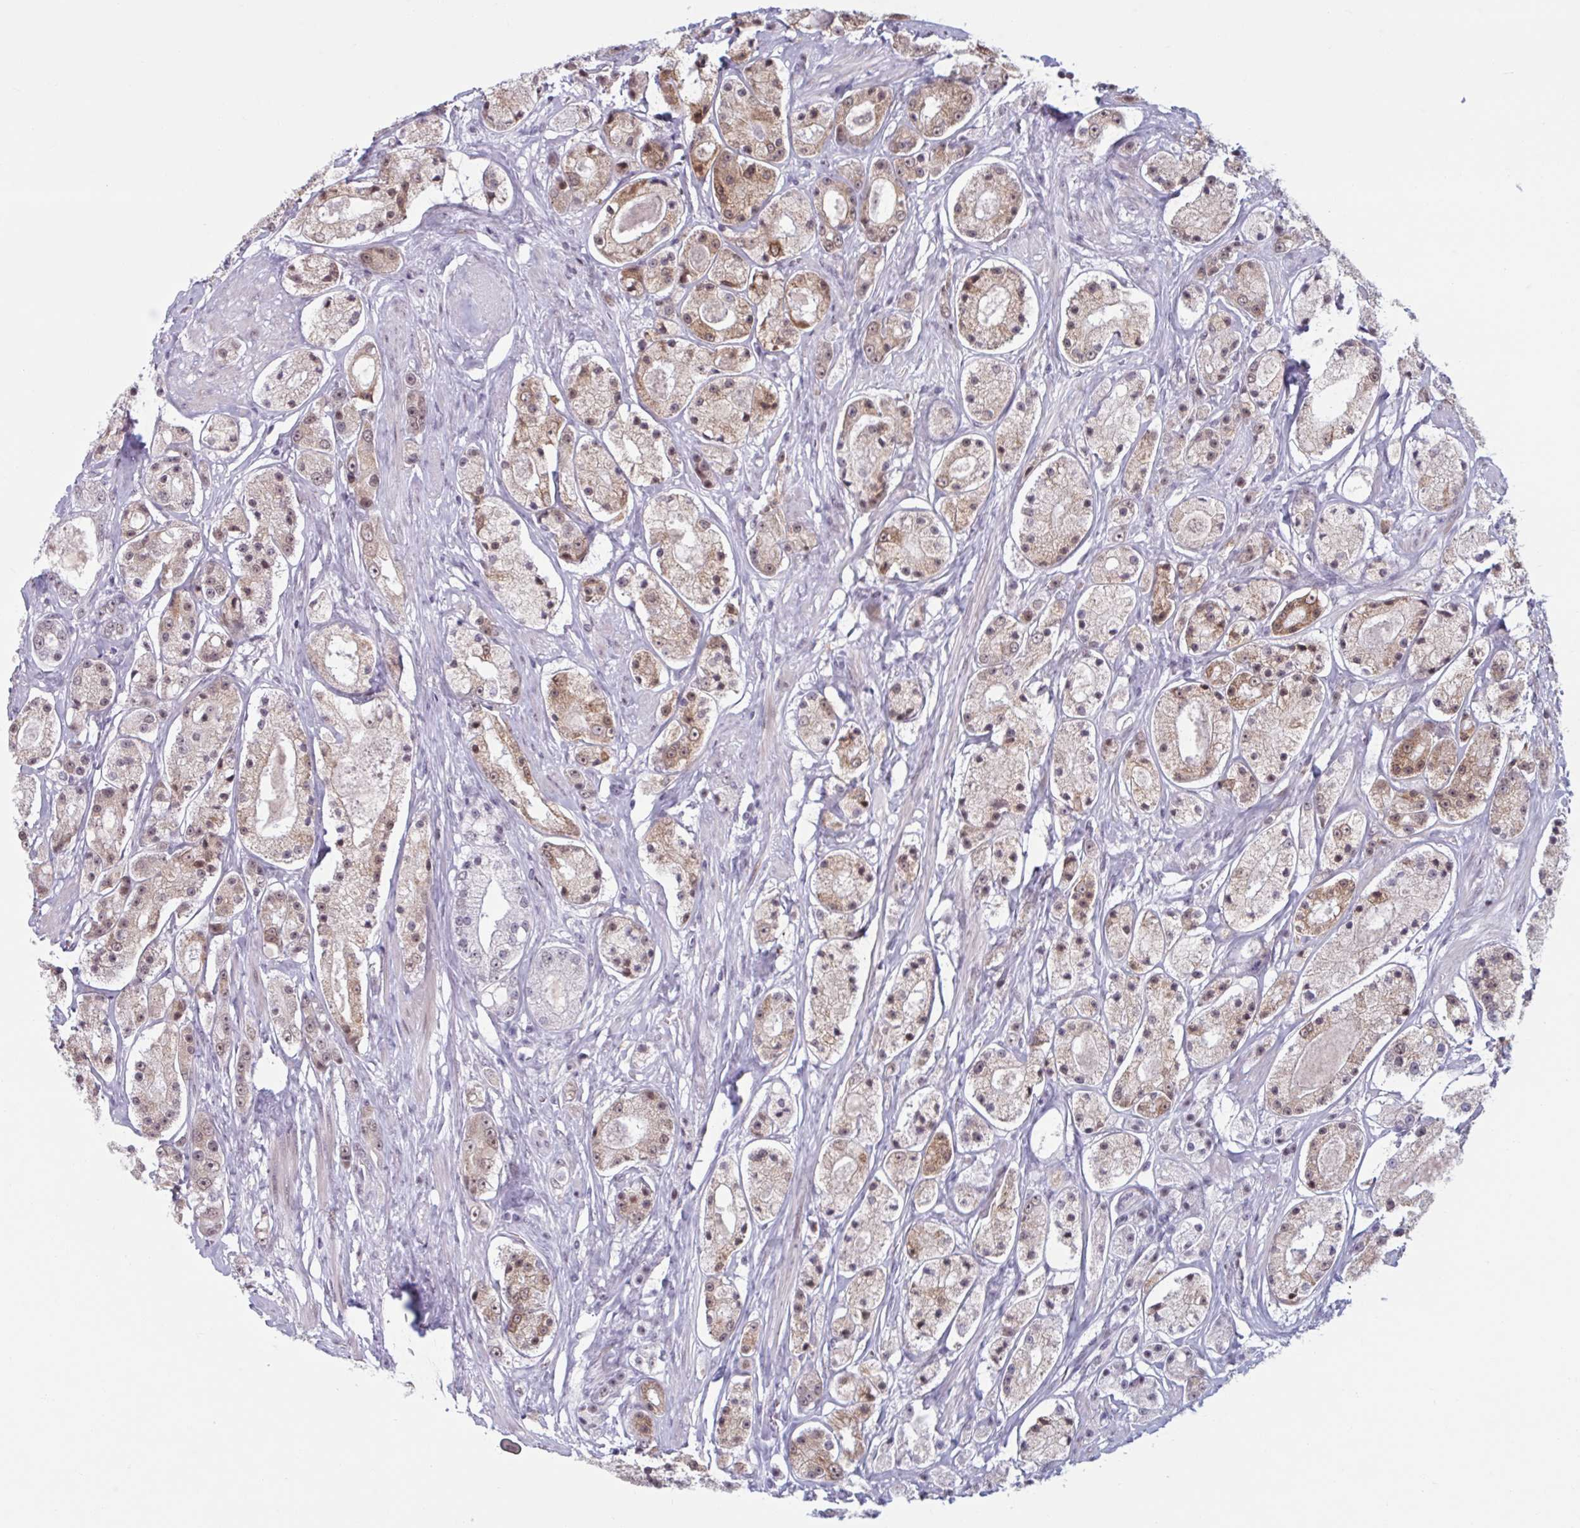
{"staining": {"intensity": "moderate", "quantity": "25%-75%", "location": "cytoplasmic/membranous,nuclear"}, "tissue": "prostate cancer", "cell_type": "Tumor cells", "image_type": "cancer", "snomed": [{"axis": "morphology", "description": "Adenocarcinoma, High grade"}, {"axis": "topography", "description": "Prostate"}], "caption": "Adenocarcinoma (high-grade) (prostate) stained with a protein marker reveals moderate staining in tumor cells.", "gene": "HSD17B6", "patient": {"sex": "male", "age": 67}}